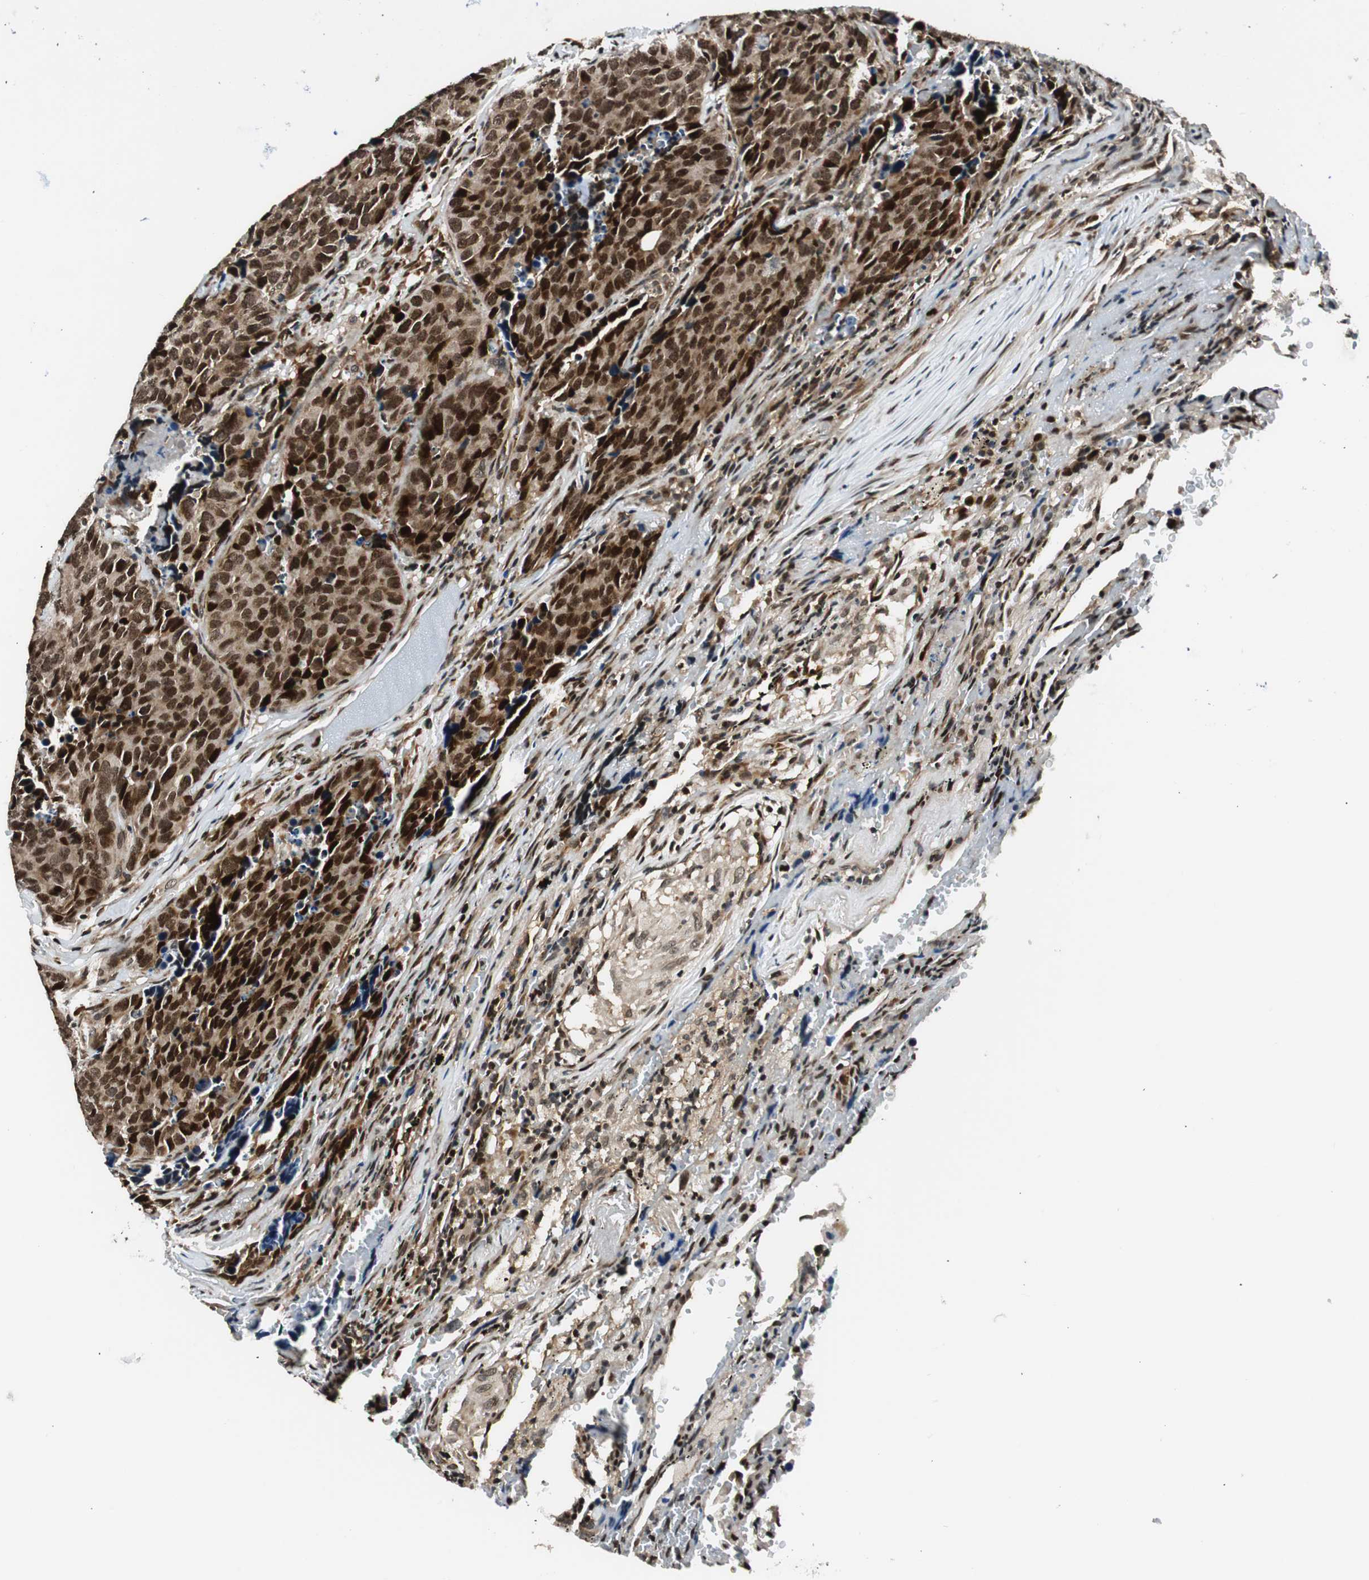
{"staining": {"intensity": "strong", "quantity": ">75%", "location": "cytoplasmic/membranous,nuclear"}, "tissue": "carcinoid", "cell_type": "Tumor cells", "image_type": "cancer", "snomed": [{"axis": "morphology", "description": "Carcinoid, malignant, NOS"}, {"axis": "topography", "description": "Lung"}], "caption": "Carcinoid (malignant) stained with DAB immunohistochemistry displays high levels of strong cytoplasmic/membranous and nuclear positivity in approximately >75% of tumor cells. (brown staining indicates protein expression, while blue staining denotes nuclei).", "gene": "RING1", "patient": {"sex": "male", "age": 60}}